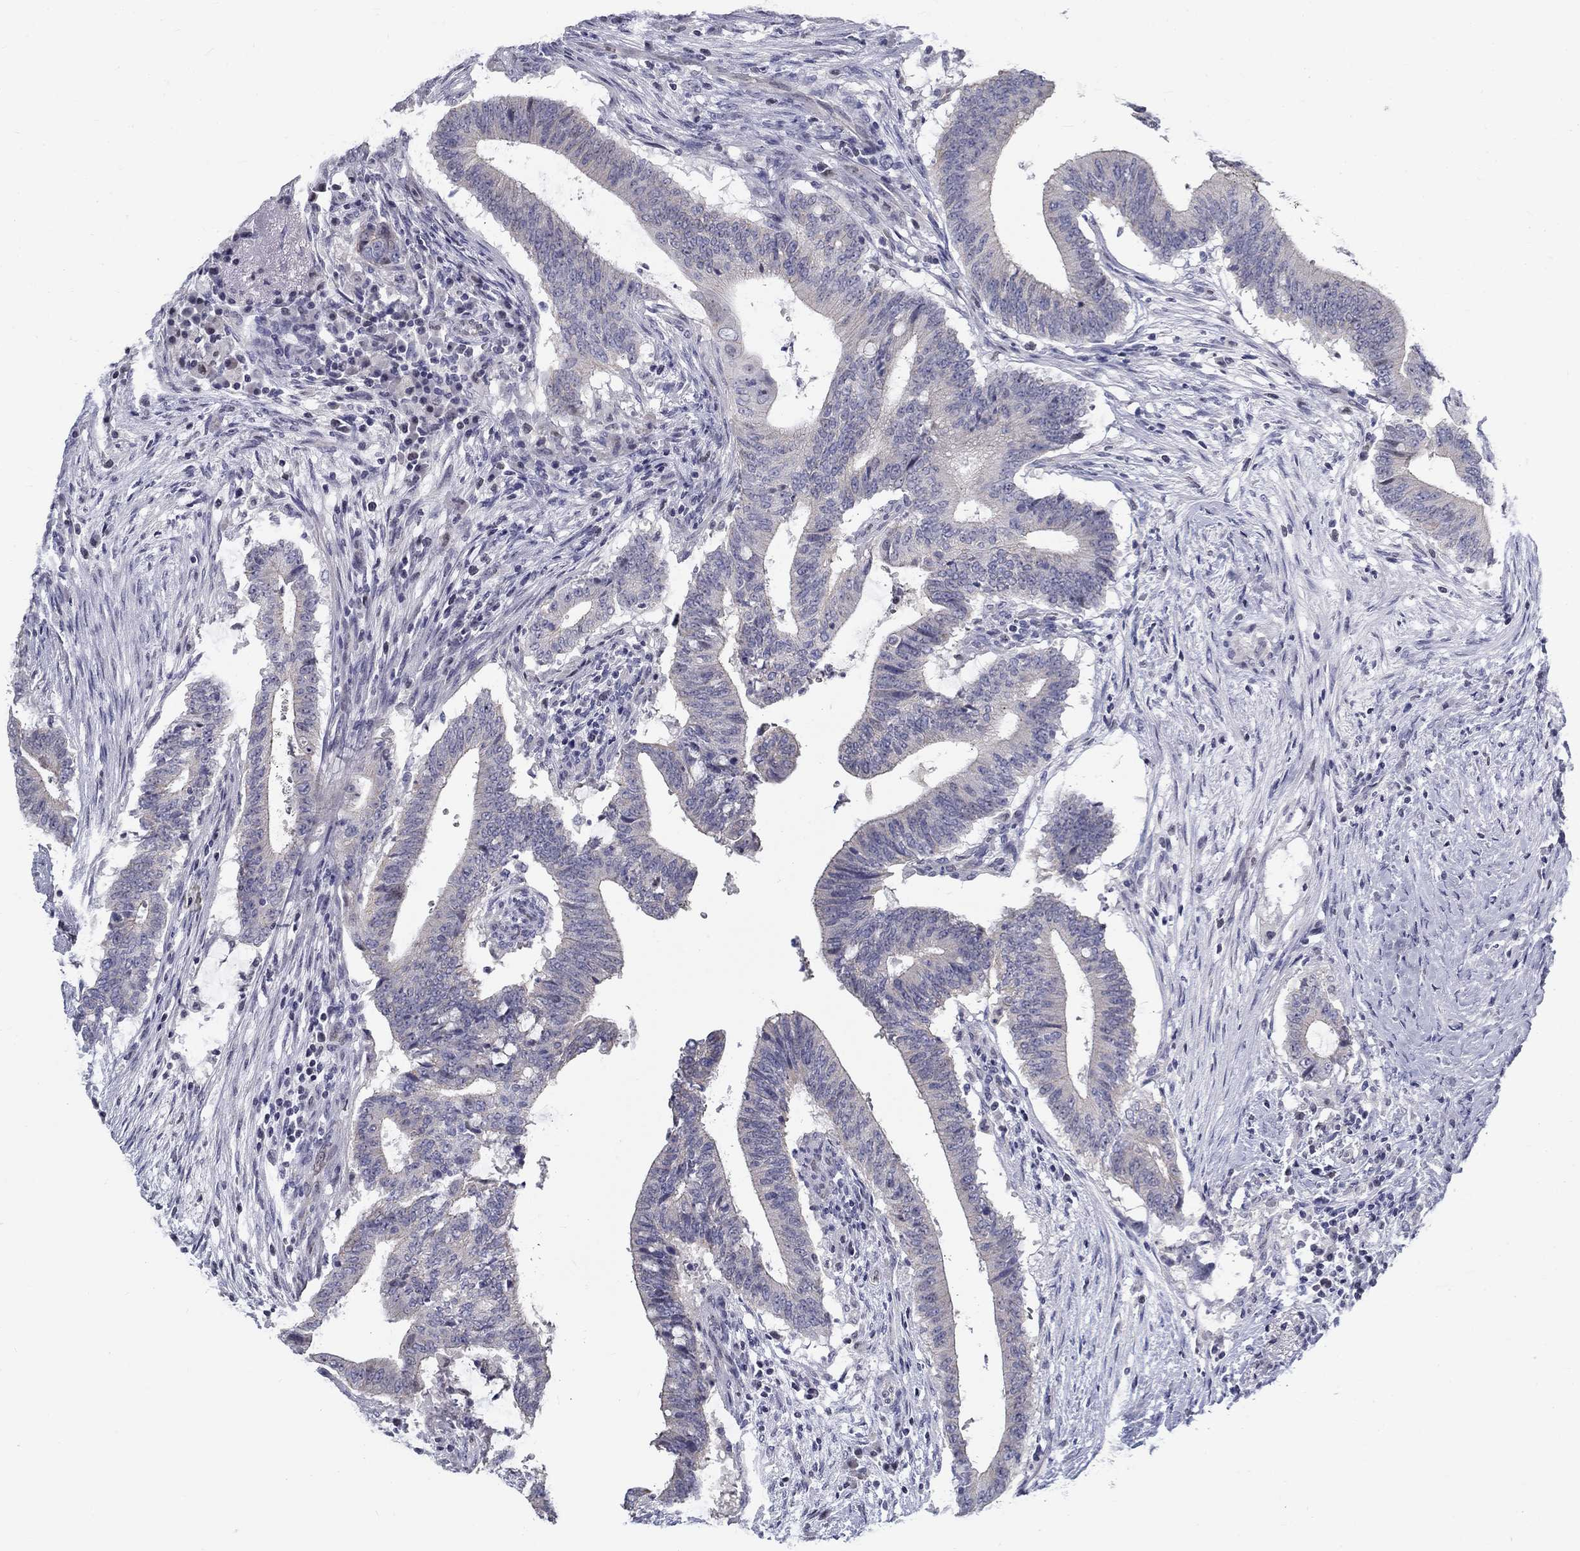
{"staining": {"intensity": "negative", "quantity": "none", "location": "none"}, "tissue": "colorectal cancer", "cell_type": "Tumor cells", "image_type": "cancer", "snomed": [{"axis": "morphology", "description": "Adenocarcinoma, NOS"}, {"axis": "topography", "description": "Colon"}], "caption": "The IHC histopathology image has no significant staining in tumor cells of adenocarcinoma (colorectal) tissue.", "gene": "GUCA1A", "patient": {"sex": "female", "age": 43}}